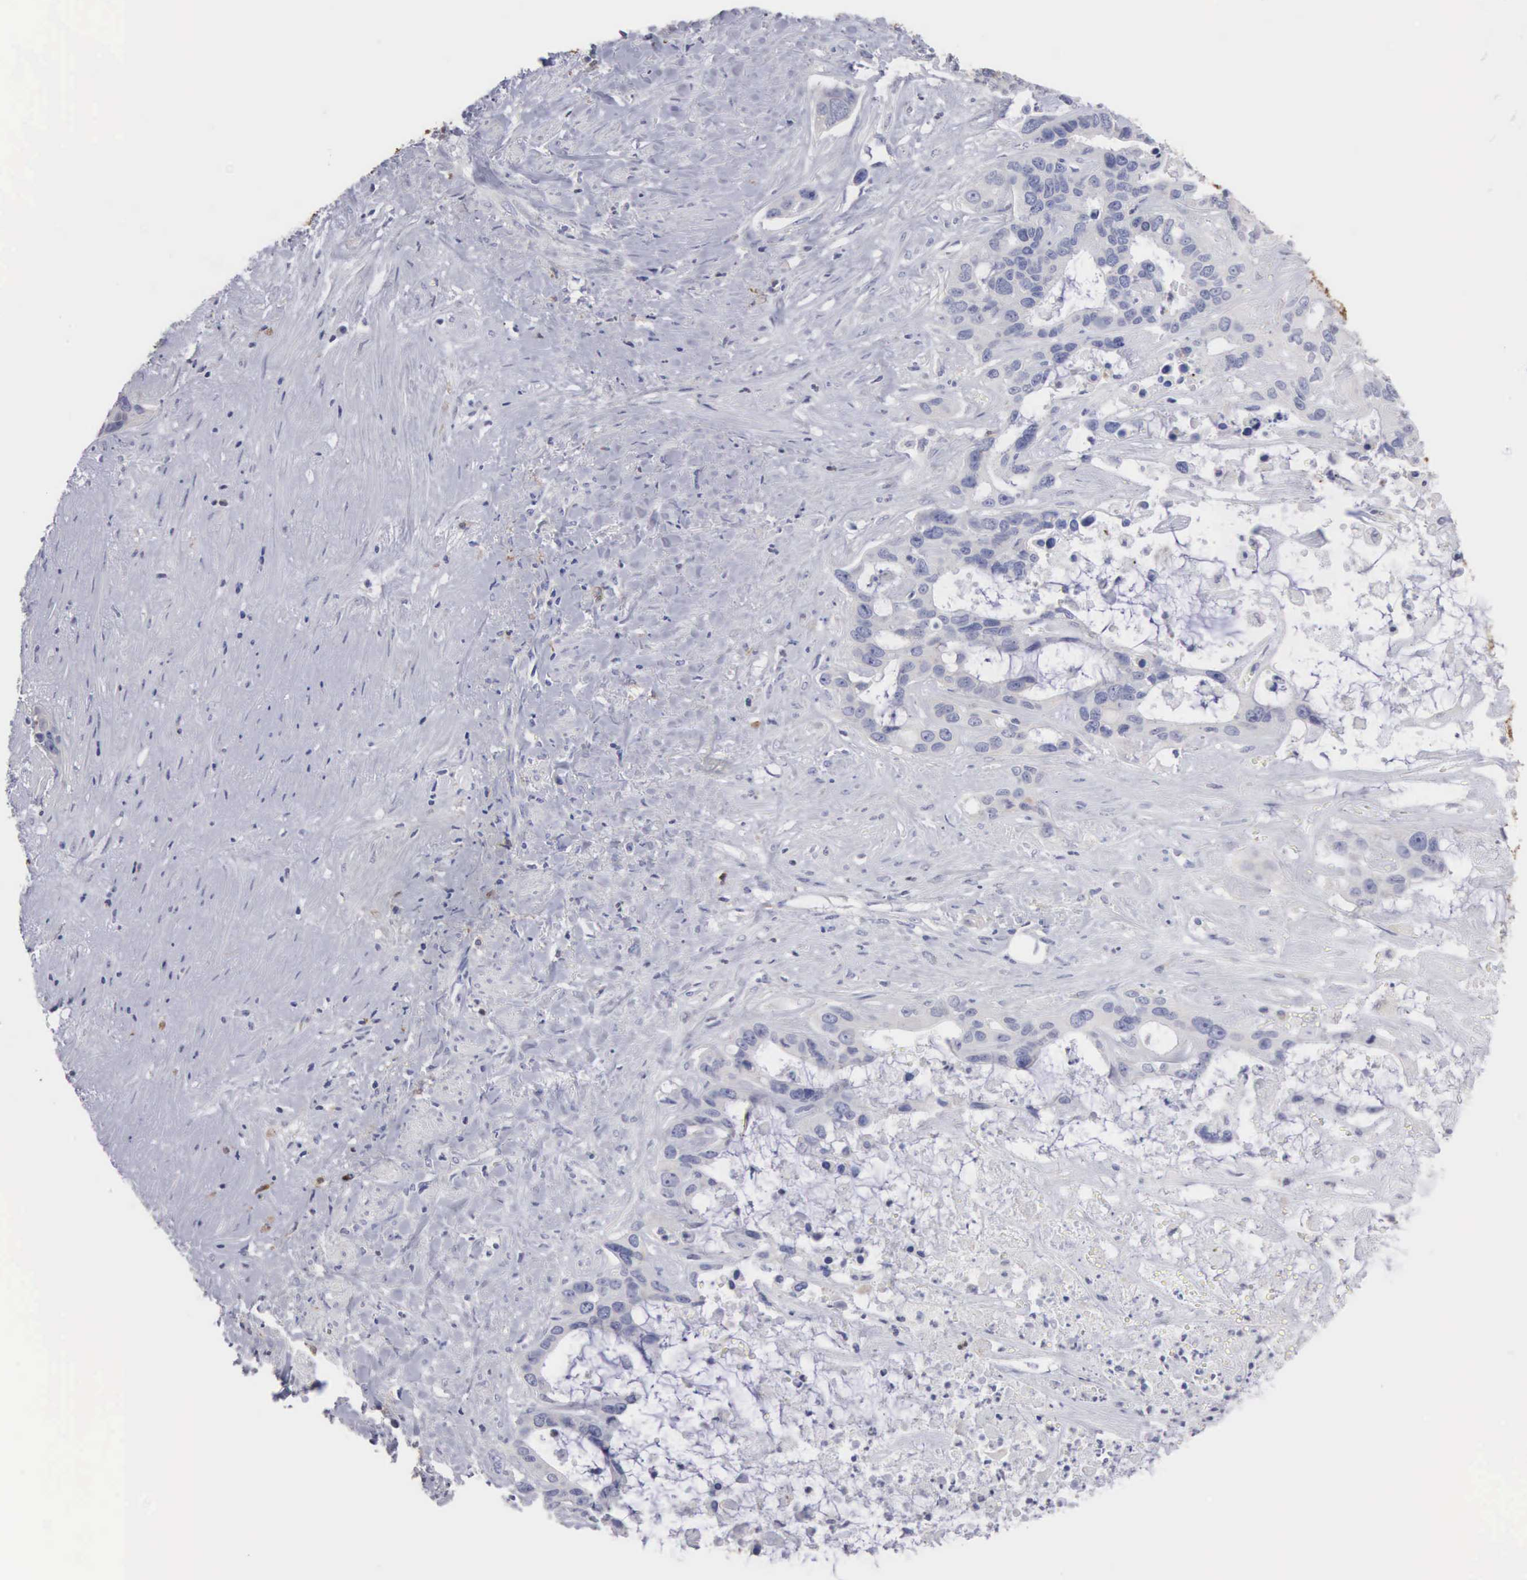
{"staining": {"intensity": "negative", "quantity": "none", "location": "none"}, "tissue": "liver cancer", "cell_type": "Tumor cells", "image_type": "cancer", "snomed": [{"axis": "morphology", "description": "Cholangiocarcinoma"}, {"axis": "topography", "description": "Liver"}], "caption": "A high-resolution photomicrograph shows immunohistochemistry staining of liver cholangiocarcinoma, which exhibits no significant positivity in tumor cells. (Stains: DAB (3,3'-diaminobenzidine) immunohistochemistry (IHC) with hematoxylin counter stain, Microscopy: brightfield microscopy at high magnification).", "gene": "LIN52", "patient": {"sex": "female", "age": 65}}